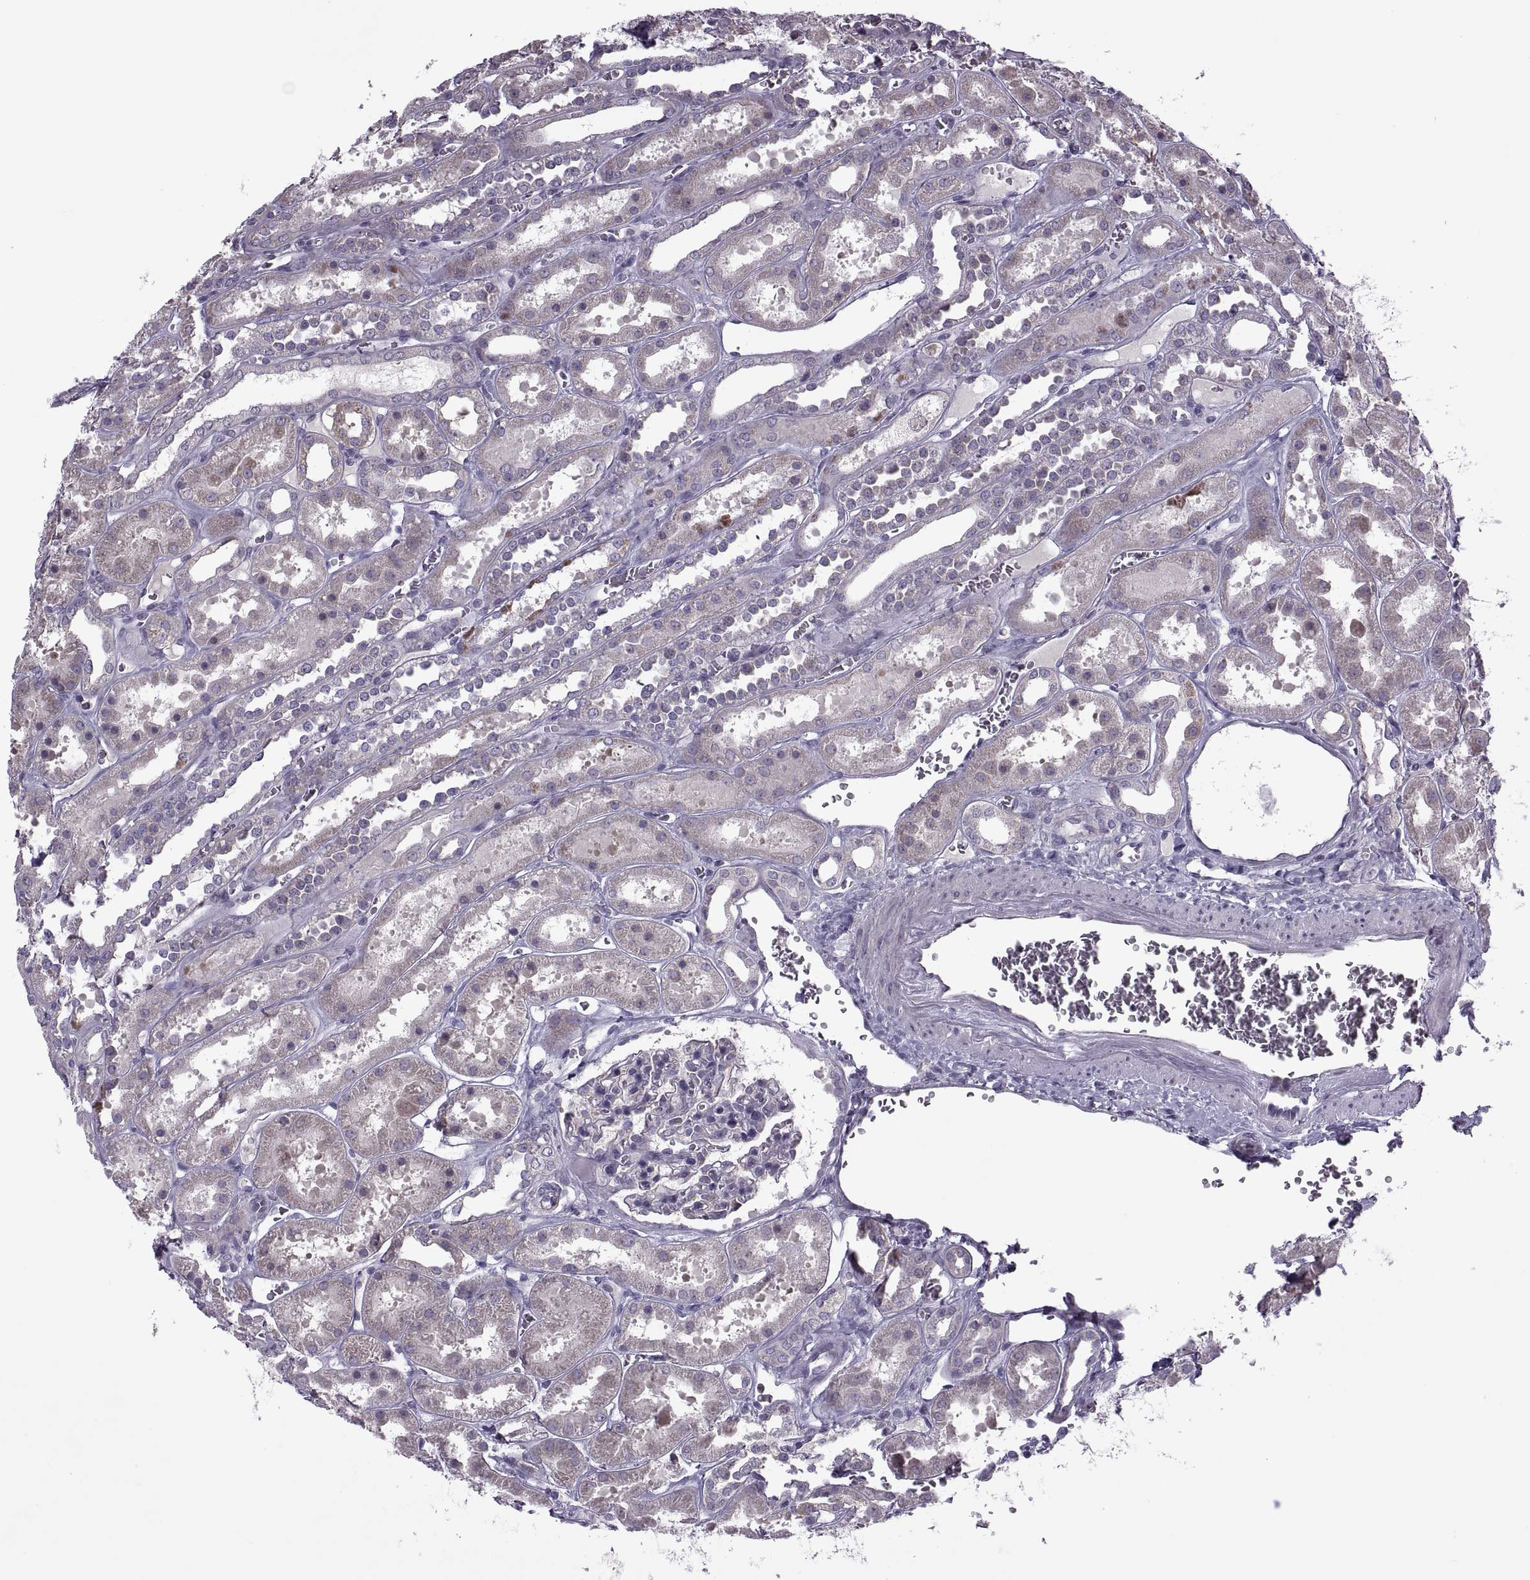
{"staining": {"intensity": "negative", "quantity": "none", "location": "none"}, "tissue": "kidney", "cell_type": "Cells in glomeruli", "image_type": "normal", "snomed": [{"axis": "morphology", "description": "Normal tissue, NOS"}, {"axis": "topography", "description": "Kidney"}], "caption": "A micrograph of kidney stained for a protein shows no brown staining in cells in glomeruli.", "gene": "ODF3", "patient": {"sex": "female", "age": 41}}